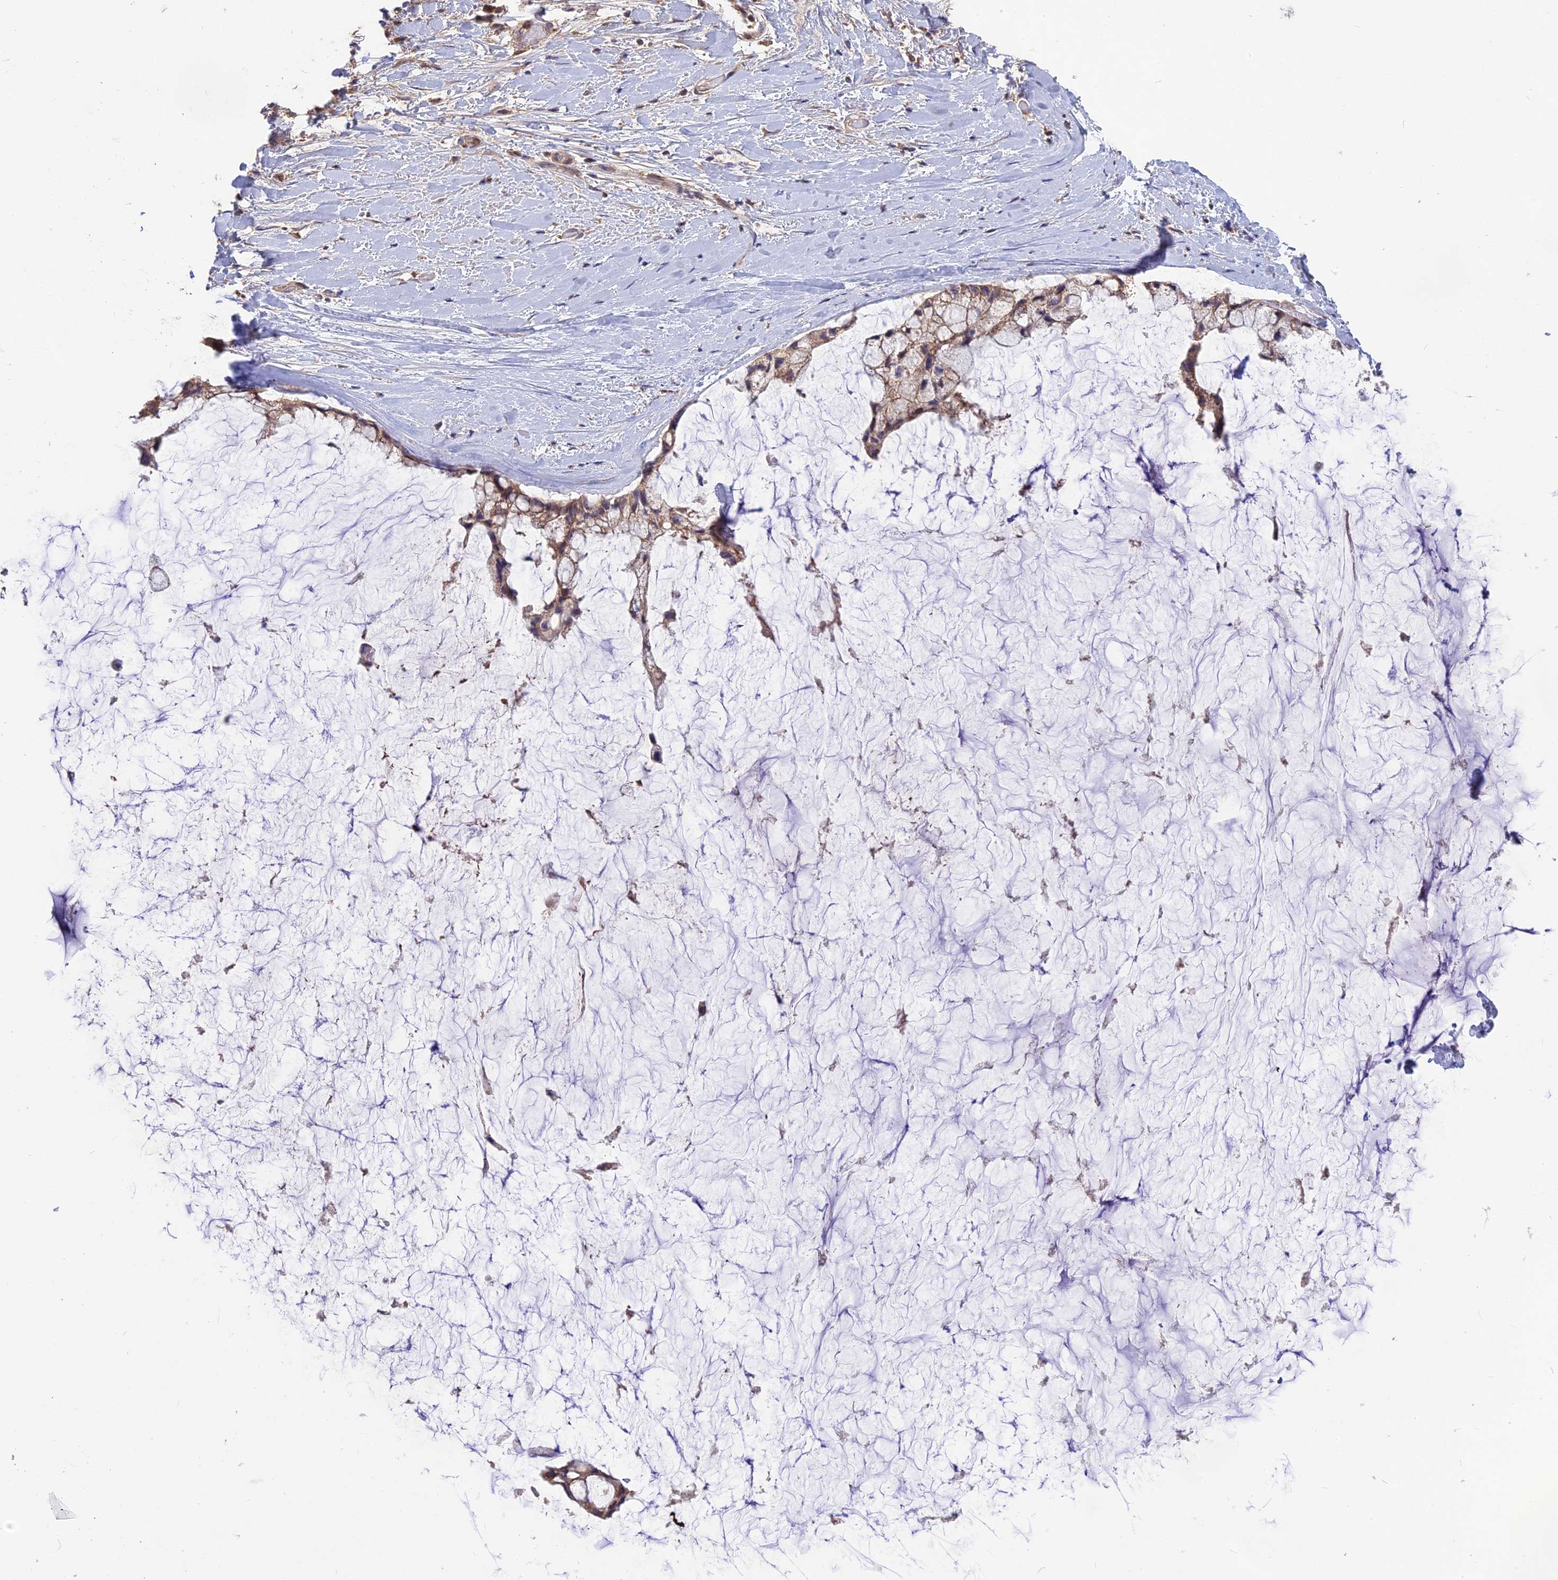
{"staining": {"intensity": "moderate", "quantity": ">75%", "location": "cytoplasmic/membranous"}, "tissue": "ovarian cancer", "cell_type": "Tumor cells", "image_type": "cancer", "snomed": [{"axis": "morphology", "description": "Cystadenocarcinoma, mucinous, NOS"}, {"axis": "topography", "description": "Ovary"}], "caption": "Tumor cells demonstrate medium levels of moderate cytoplasmic/membranous positivity in about >75% of cells in human ovarian mucinous cystadenocarcinoma.", "gene": "NUDT8", "patient": {"sex": "female", "age": 39}}